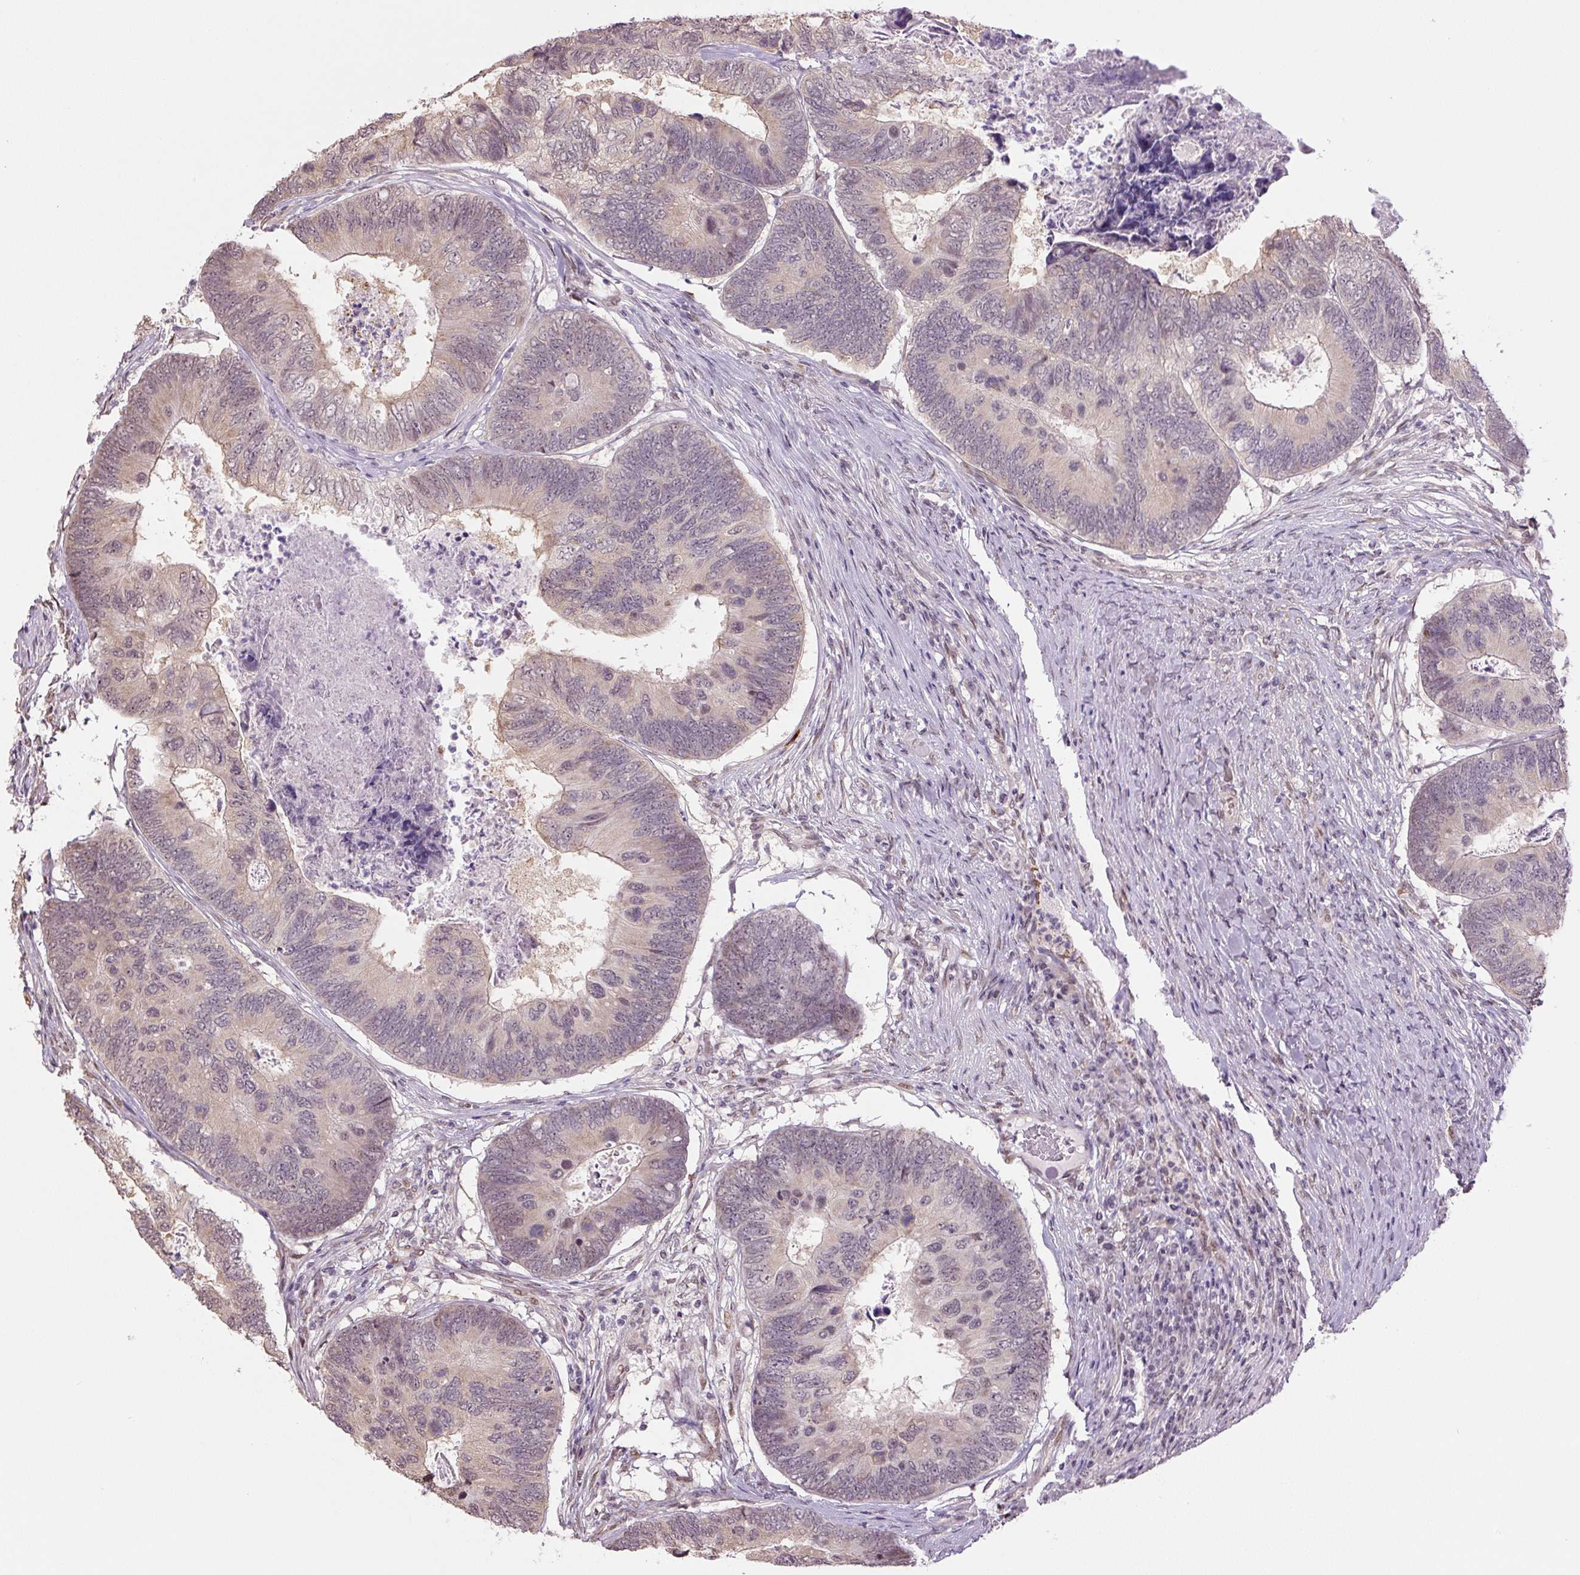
{"staining": {"intensity": "weak", "quantity": "<25%", "location": "cytoplasmic/membranous,nuclear"}, "tissue": "colorectal cancer", "cell_type": "Tumor cells", "image_type": "cancer", "snomed": [{"axis": "morphology", "description": "Adenocarcinoma, NOS"}, {"axis": "topography", "description": "Colon"}], "caption": "Colorectal adenocarcinoma stained for a protein using immunohistochemistry demonstrates no expression tumor cells.", "gene": "TCFL5", "patient": {"sex": "female", "age": 67}}